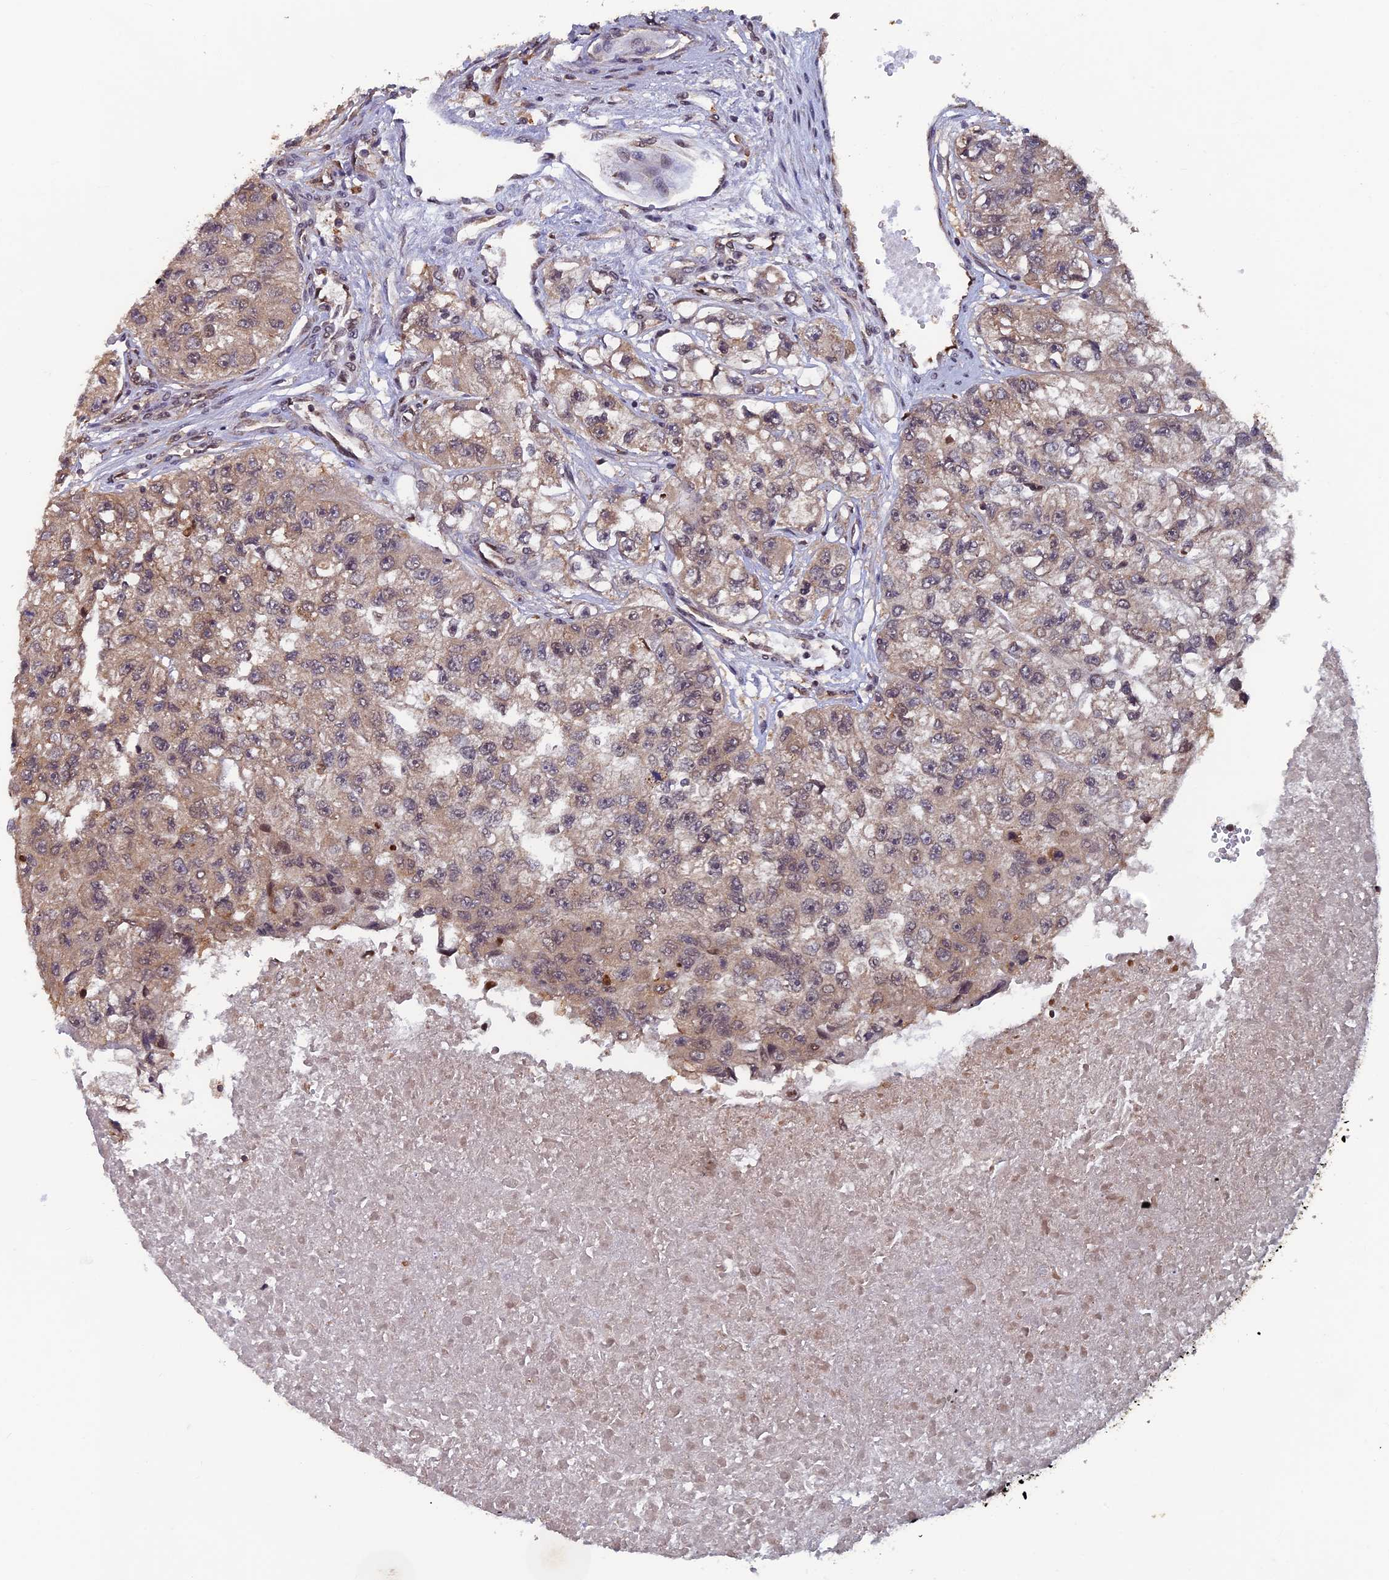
{"staining": {"intensity": "weak", "quantity": "25%-75%", "location": "cytoplasmic/membranous"}, "tissue": "renal cancer", "cell_type": "Tumor cells", "image_type": "cancer", "snomed": [{"axis": "morphology", "description": "Adenocarcinoma, NOS"}, {"axis": "topography", "description": "Kidney"}], "caption": "A photomicrograph showing weak cytoplasmic/membranous expression in approximately 25%-75% of tumor cells in renal adenocarcinoma, as visualized by brown immunohistochemical staining.", "gene": "FAM53C", "patient": {"sex": "male", "age": 63}}